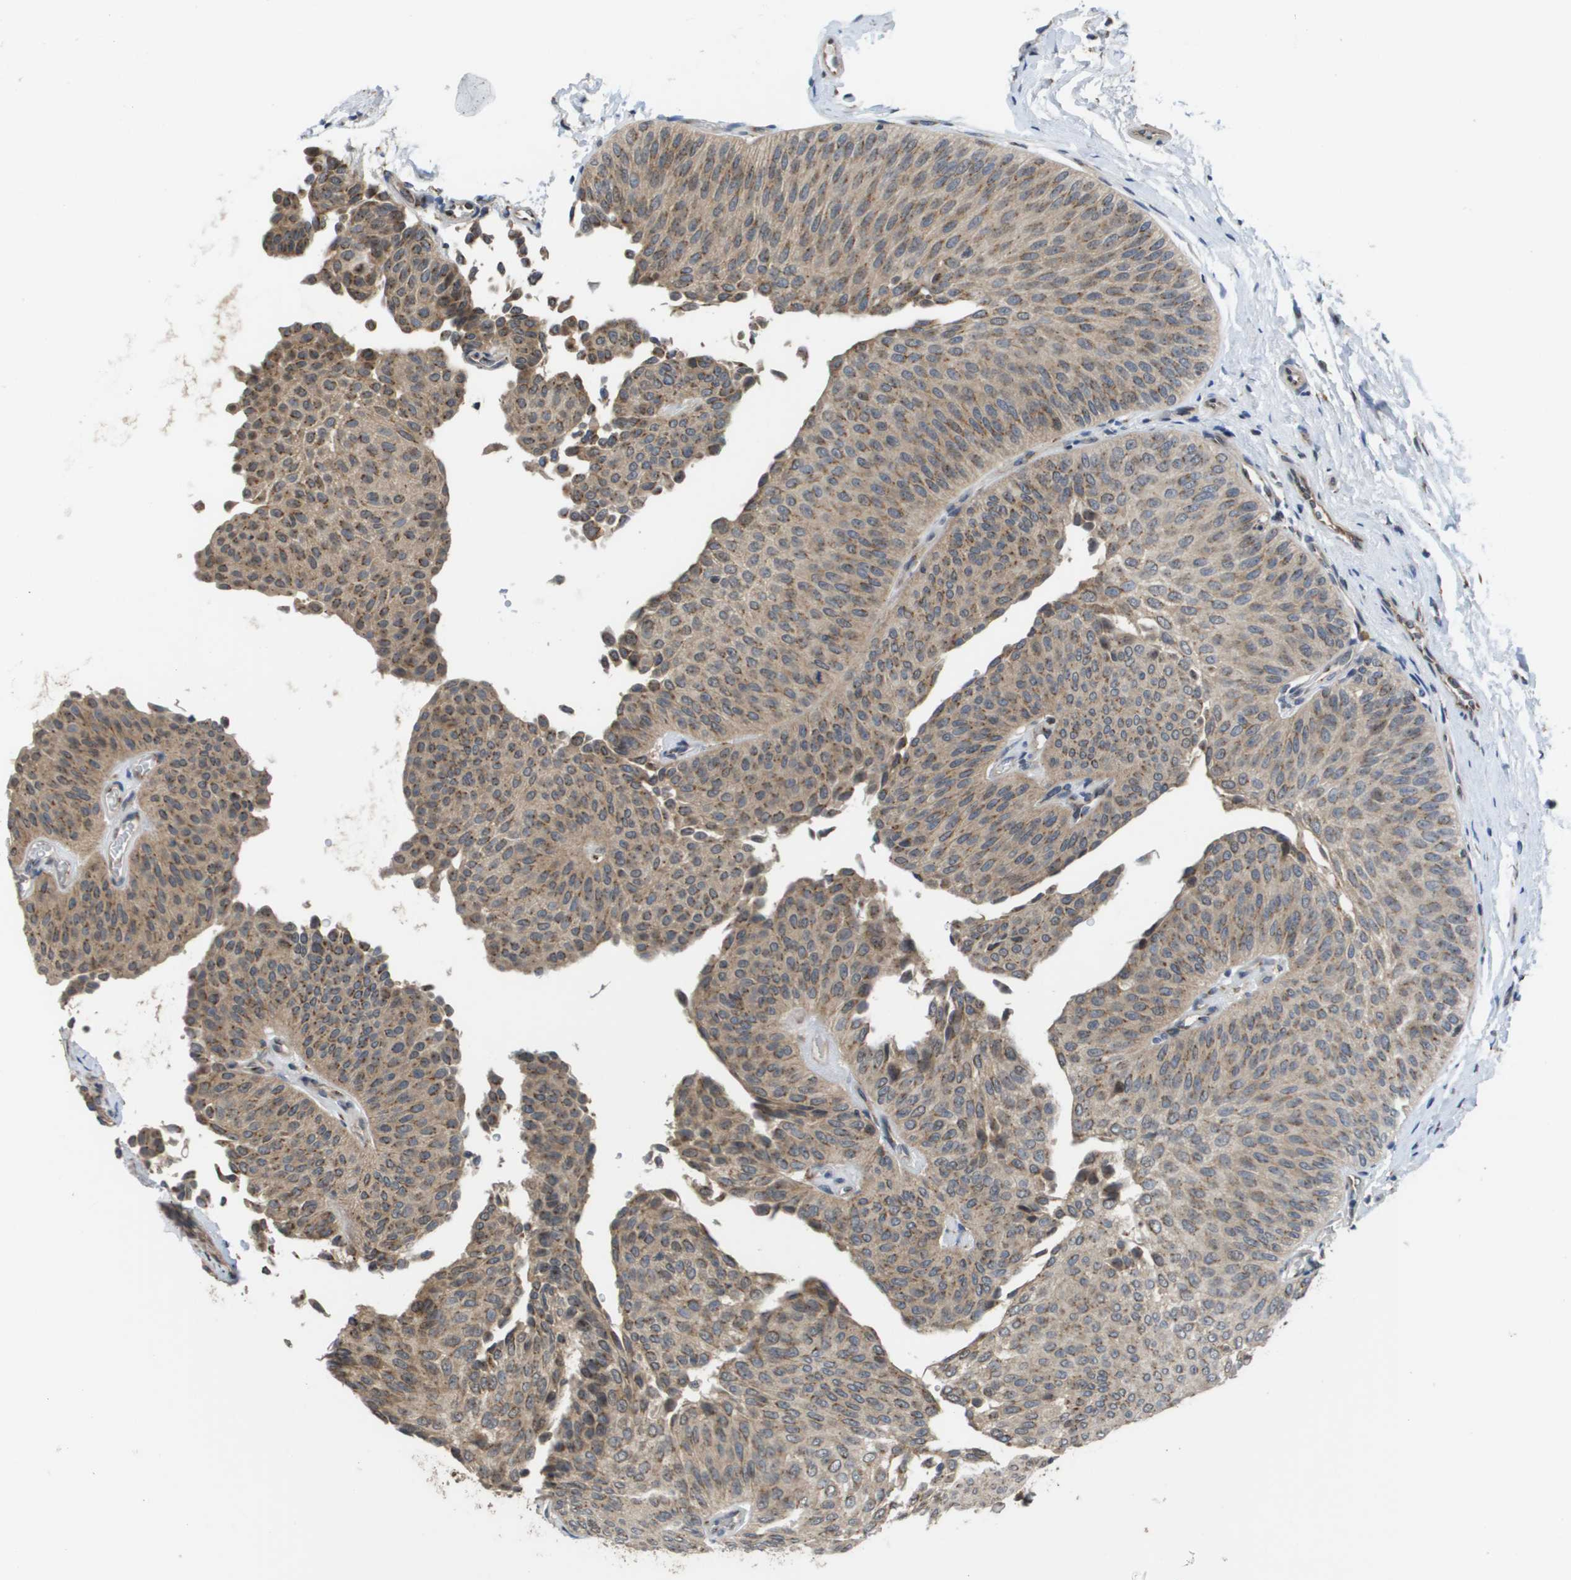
{"staining": {"intensity": "moderate", "quantity": ">75%", "location": "cytoplasmic/membranous"}, "tissue": "urothelial cancer", "cell_type": "Tumor cells", "image_type": "cancer", "snomed": [{"axis": "morphology", "description": "Urothelial carcinoma, Low grade"}, {"axis": "topography", "description": "Urinary bladder"}], "caption": "This image displays immunohistochemistry staining of urothelial carcinoma (low-grade), with medium moderate cytoplasmic/membranous staining in approximately >75% of tumor cells.", "gene": "PCK1", "patient": {"sex": "female", "age": 60}}